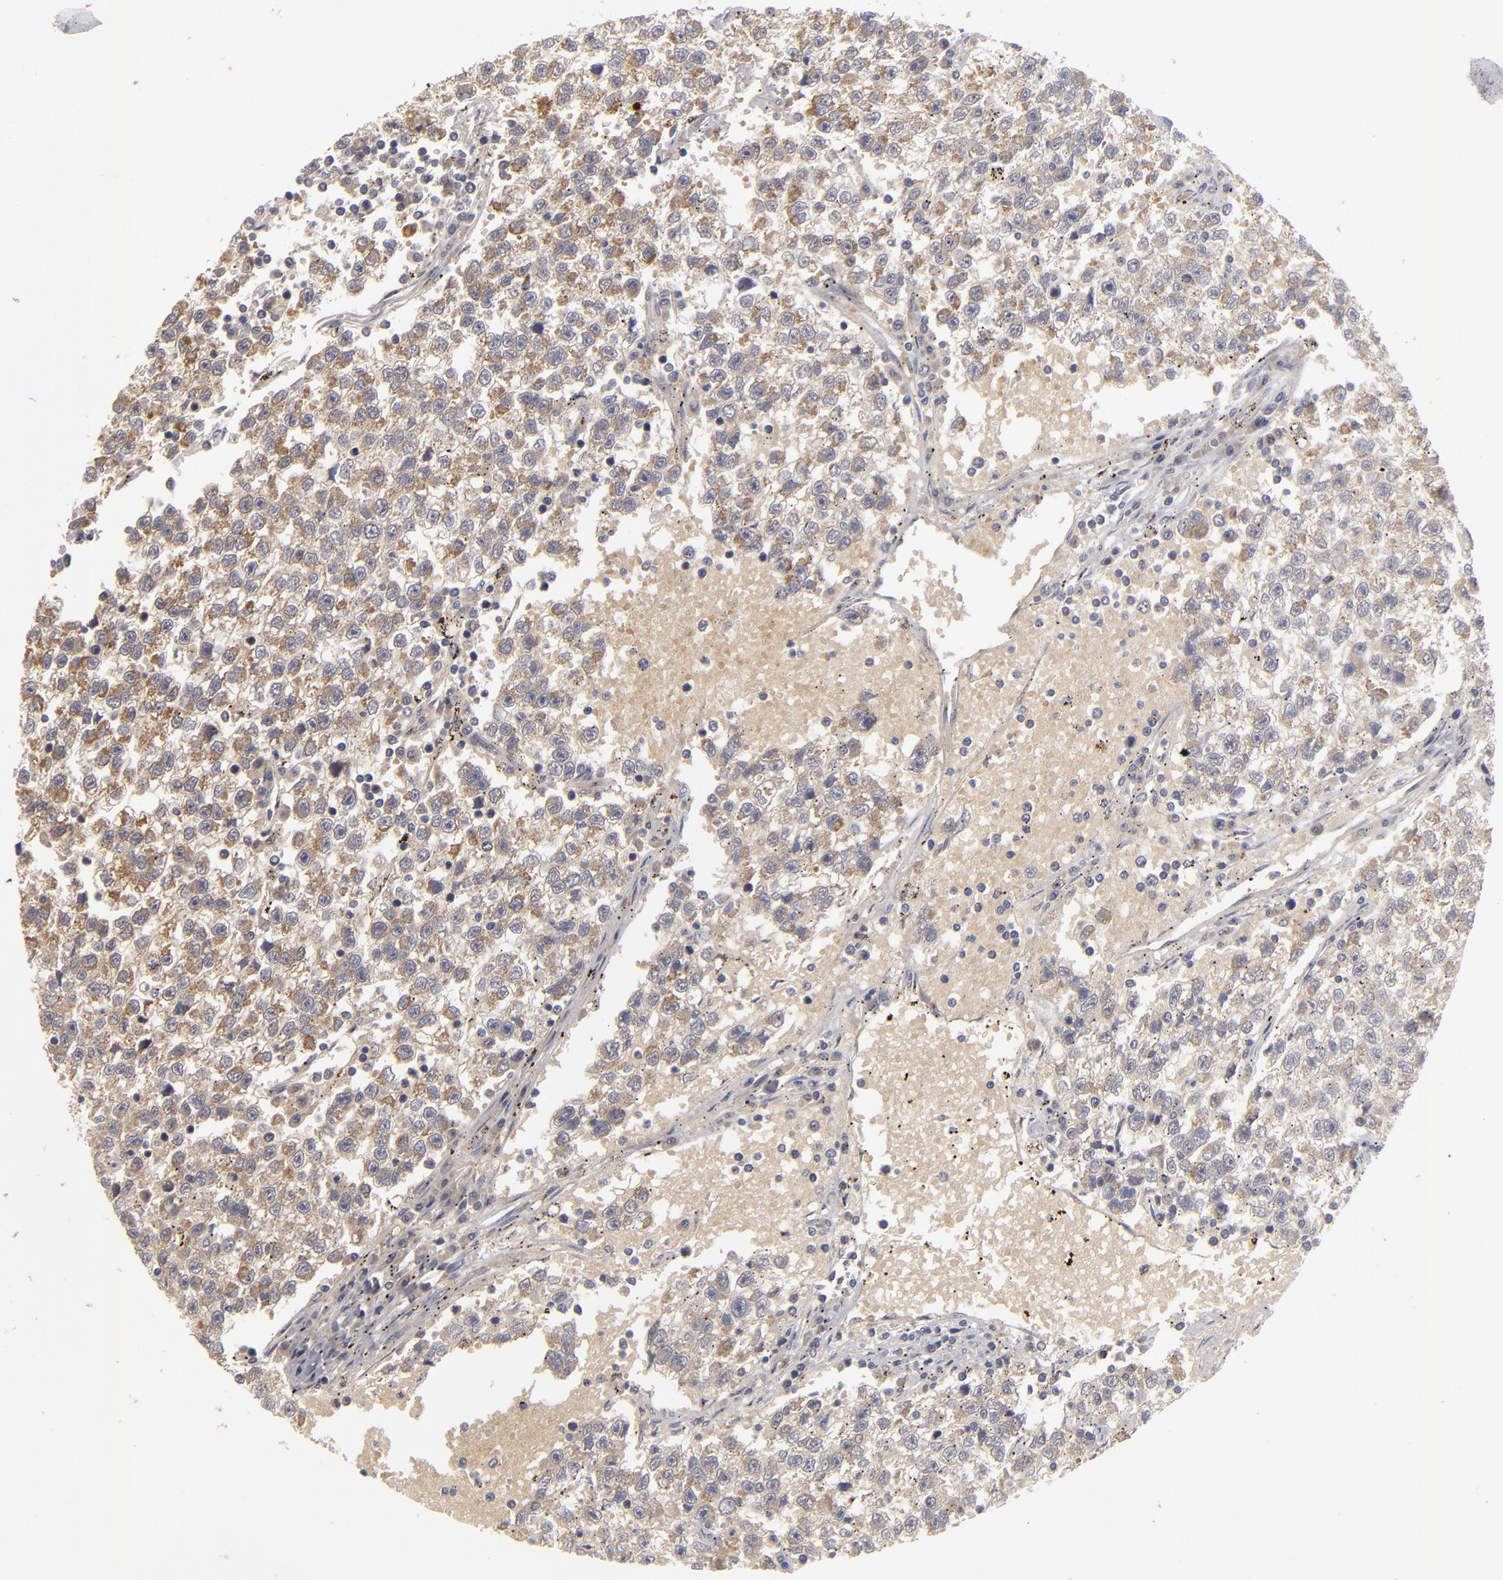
{"staining": {"intensity": "moderate", "quantity": ">75%", "location": "cytoplasmic/membranous"}, "tissue": "testis cancer", "cell_type": "Tumor cells", "image_type": "cancer", "snomed": [{"axis": "morphology", "description": "Seminoma, NOS"}, {"axis": "topography", "description": "Testis"}], "caption": "This image demonstrates testis cancer stained with immunohistochemistry (IHC) to label a protein in brown. The cytoplasmic/membranous of tumor cells show moderate positivity for the protein. Nuclei are counter-stained blue.", "gene": "EXD2", "patient": {"sex": "male", "age": 35}}